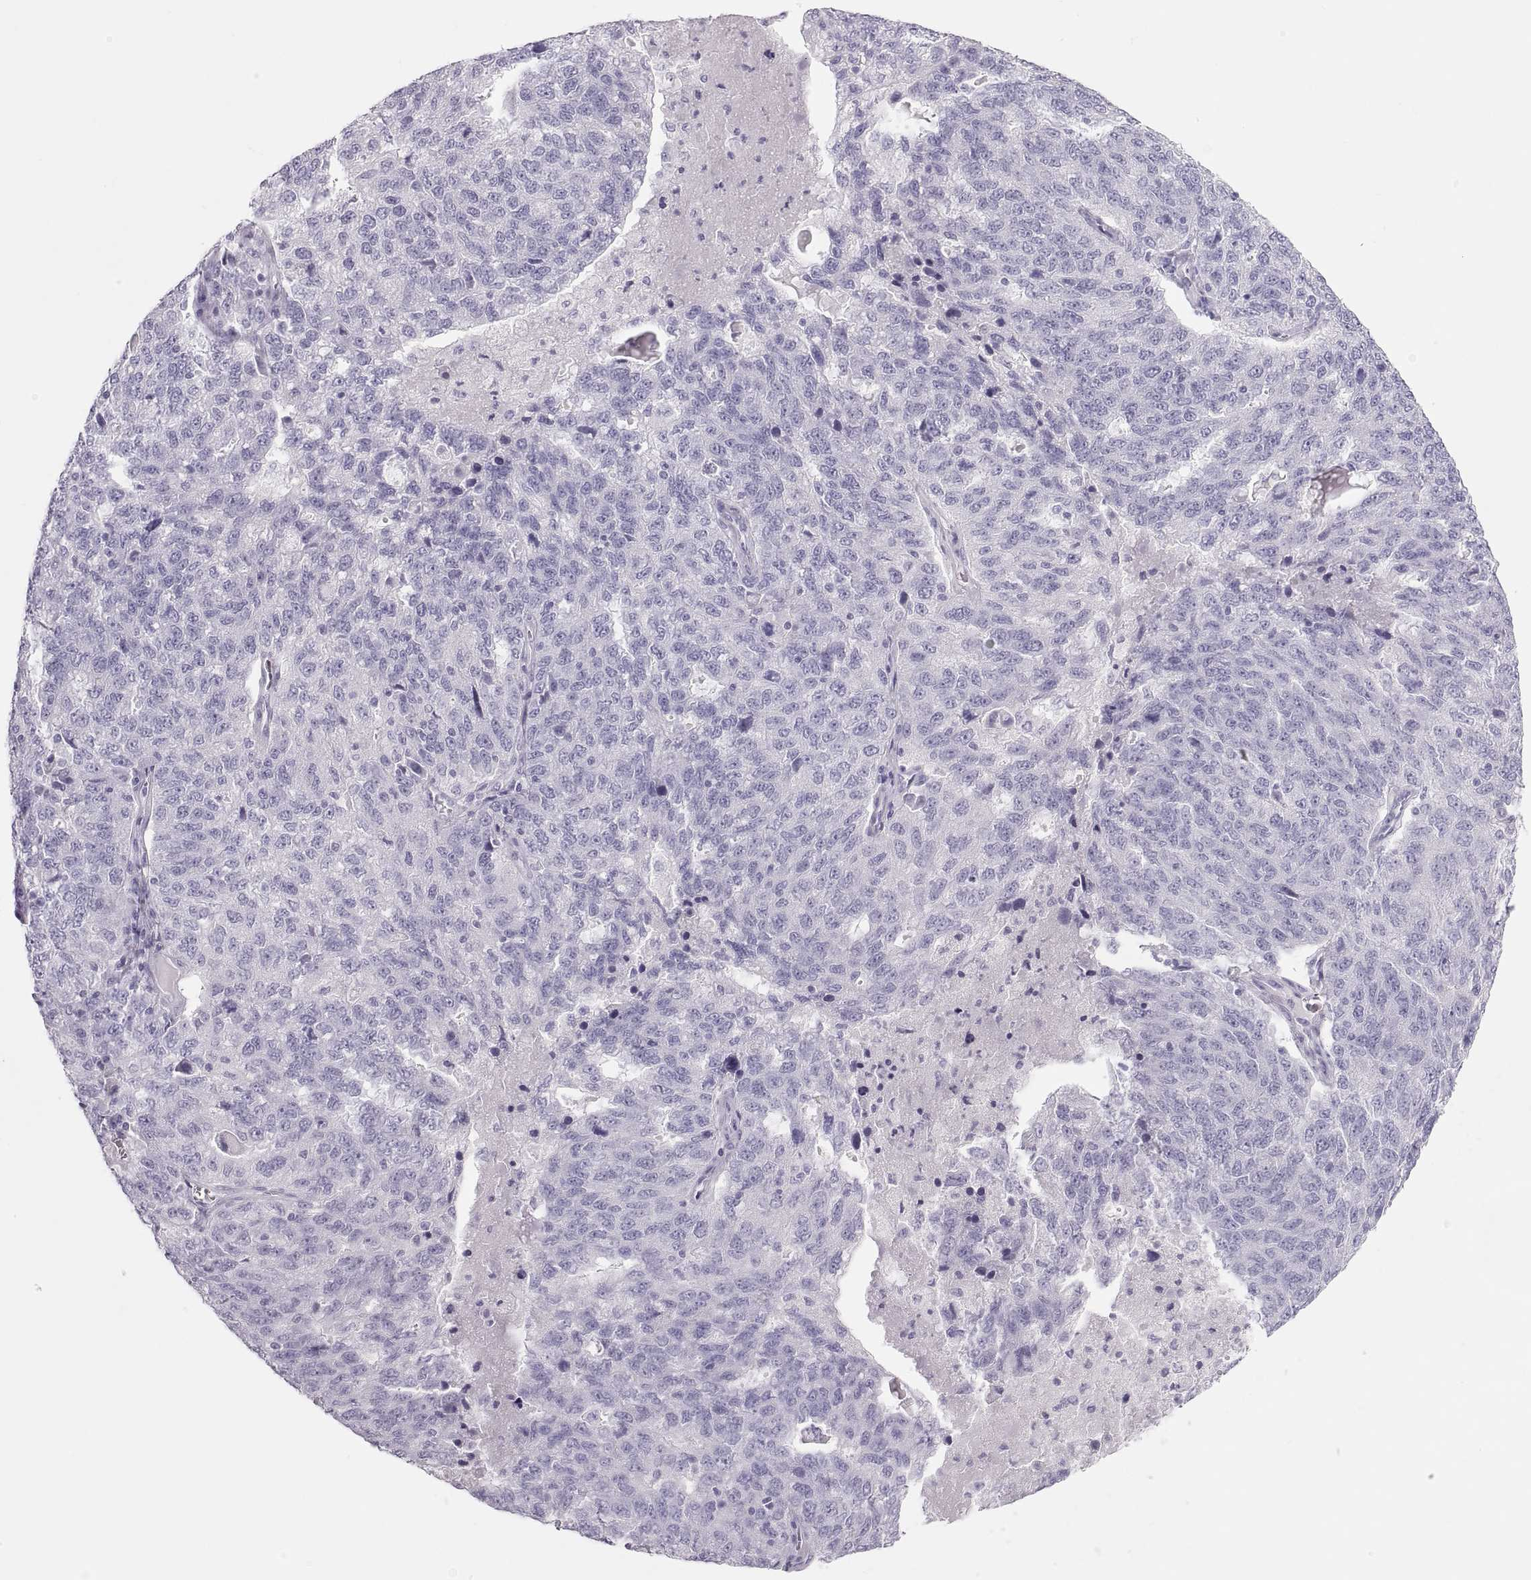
{"staining": {"intensity": "negative", "quantity": "none", "location": "none"}, "tissue": "ovarian cancer", "cell_type": "Tumor cells", "image_type": "cancer", "snomed": [{"axis": "morphology", "description": "Cystadenocarcinoma, serous, NOS"}, {"axis": "topography", "description": "Ovary"}], "caption": "A histopathology image of ovarian cancer (serous cystadenocarcinoma) stained for a protein shows no brown staining in tumor cells. (Immunohistochemistry (ihc), brightfield microscopy, high magnification).", "gene": "SEMG1", "patient": {"sex": "female", "age": 71}}